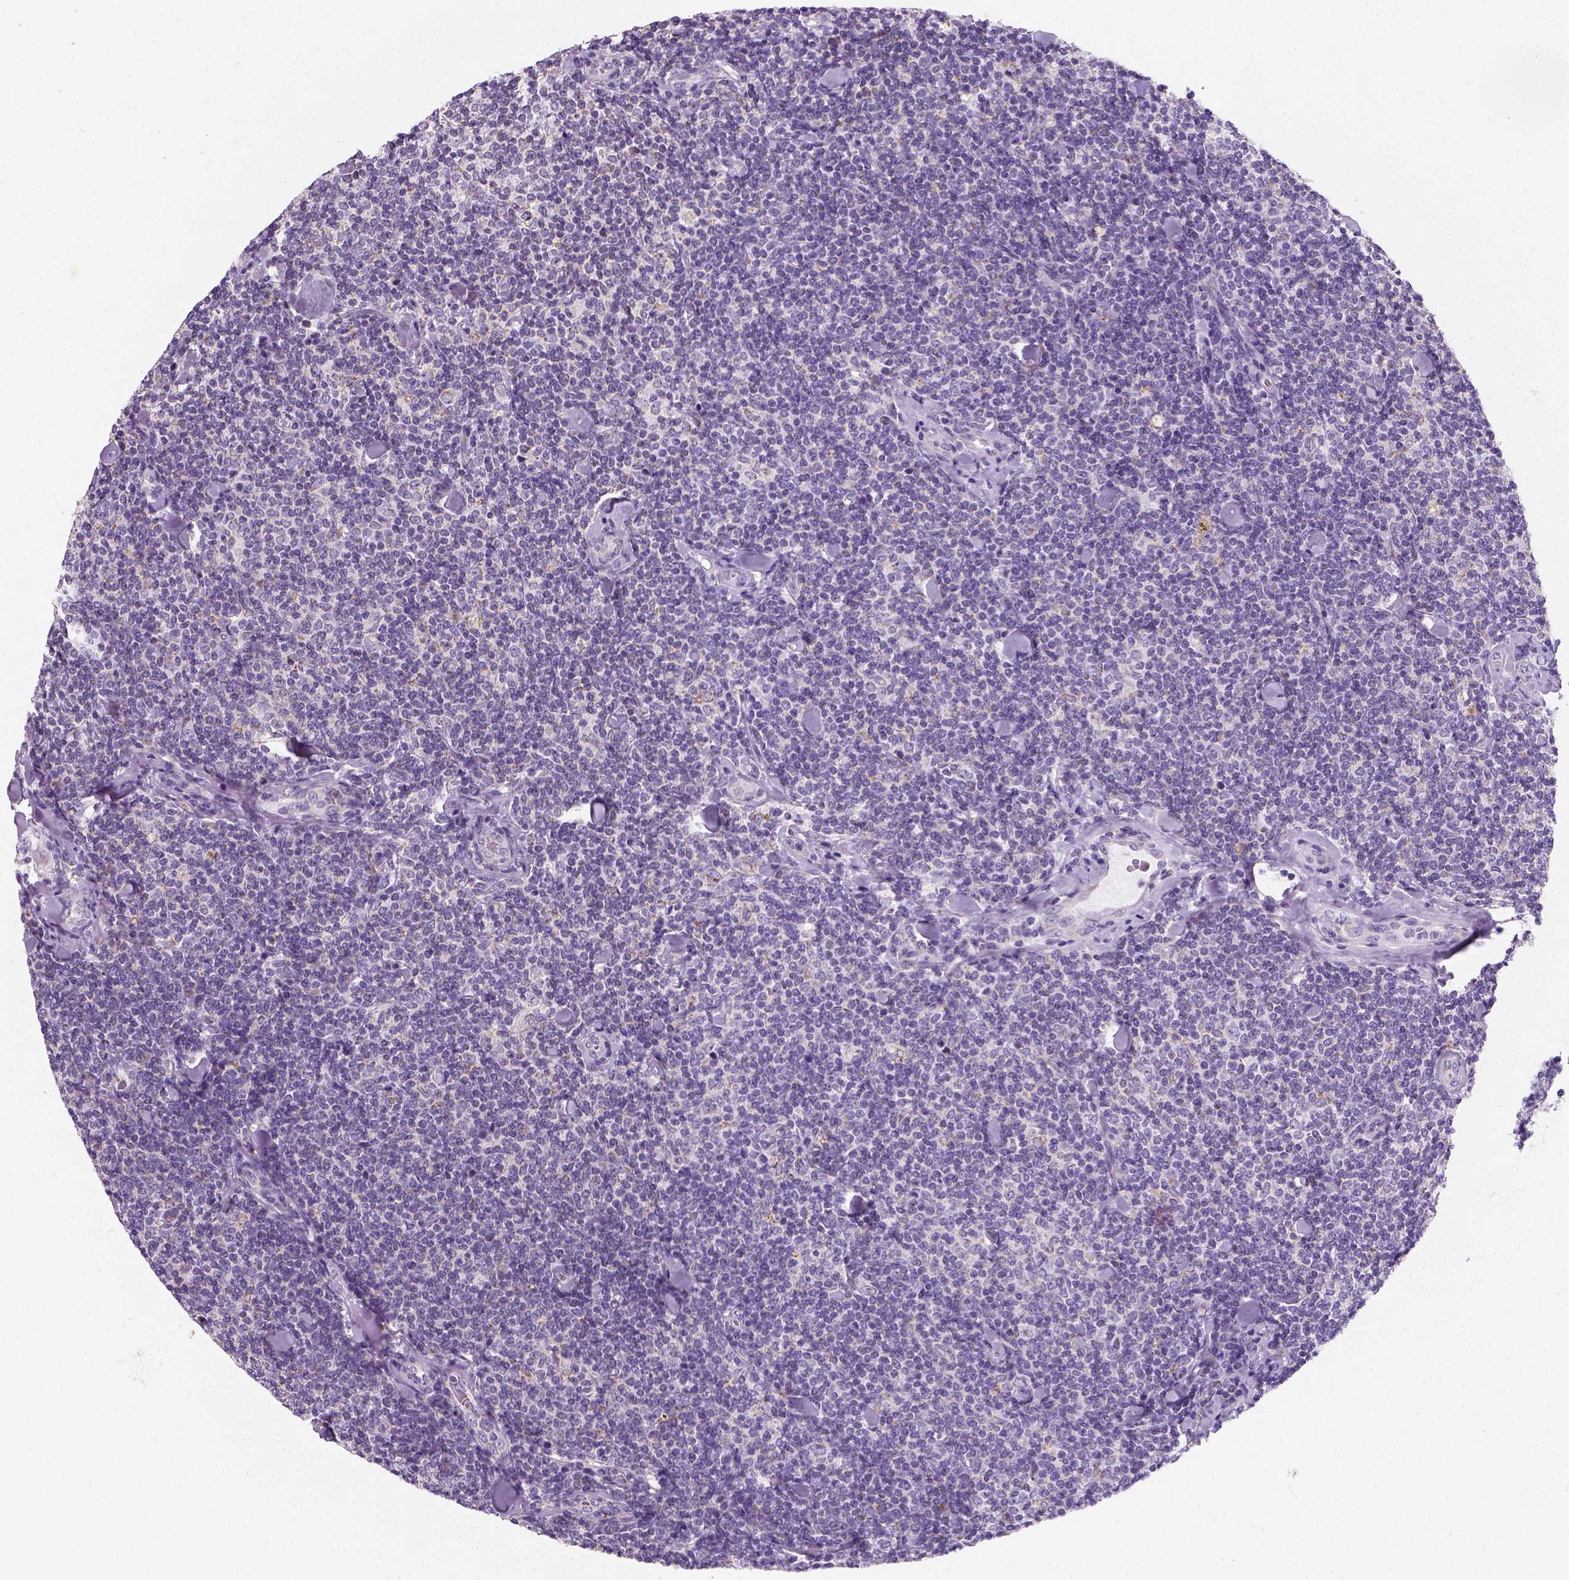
{"staining": {"intensity": "negative", "quantity": "none", "location": "none"}, "tissue": "lymphoma", "cell_type": "Tumor cells", "image_type": "cancer", "snomed": [{"axis": "morphology", "description": "Malignant lymphoma, non-Hodgkin's type, Low grade"}, {"axis": "topography", "description": "Lymph node"}], "caption": "This is an immunohistochemistry (IHC) image of low-grade malignant lymphoma, non-Hodgkin's type. There is no positivity in tumor cells.", "gene": "CHODL", "patient": {"sex": "female", "age": 56}}